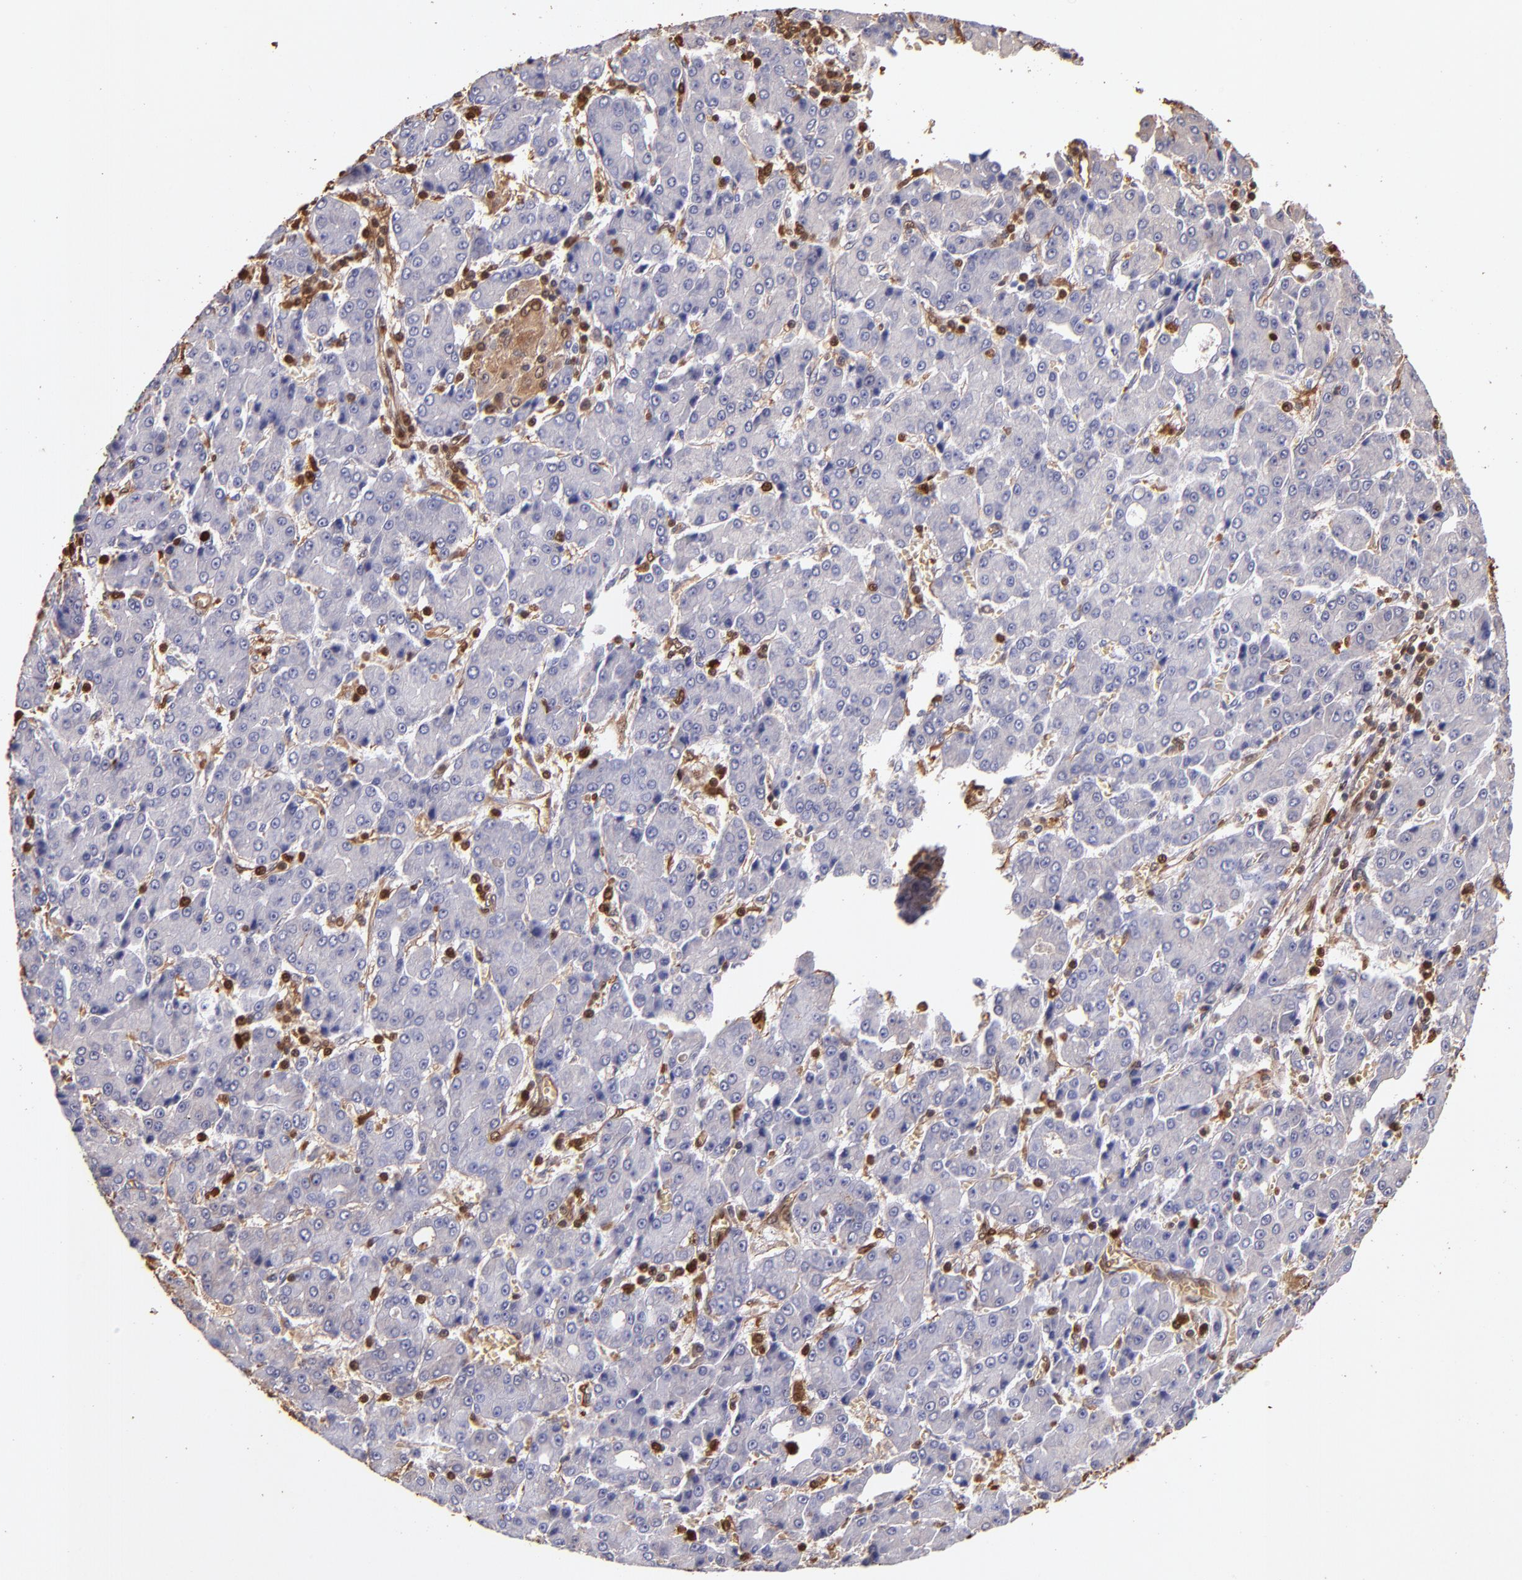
{"staining": {"intensity": "negative", "quantity": "none", "location": "none"}, "tissue": "liver cancer", "cell_type": "Tumor cells", "image_type": "cancer", "snomed": [{"axis": "morphology", "description": "Carcinoma, Hepatocellular, NOS"}, {"axis": "topography", "description": "Liver"}], "caption": "A photomicrograph of human liver cancer is negative for staining in tumor cells.", "gene": "S100A6", "patient": {"sex": "male", "age": 69}}